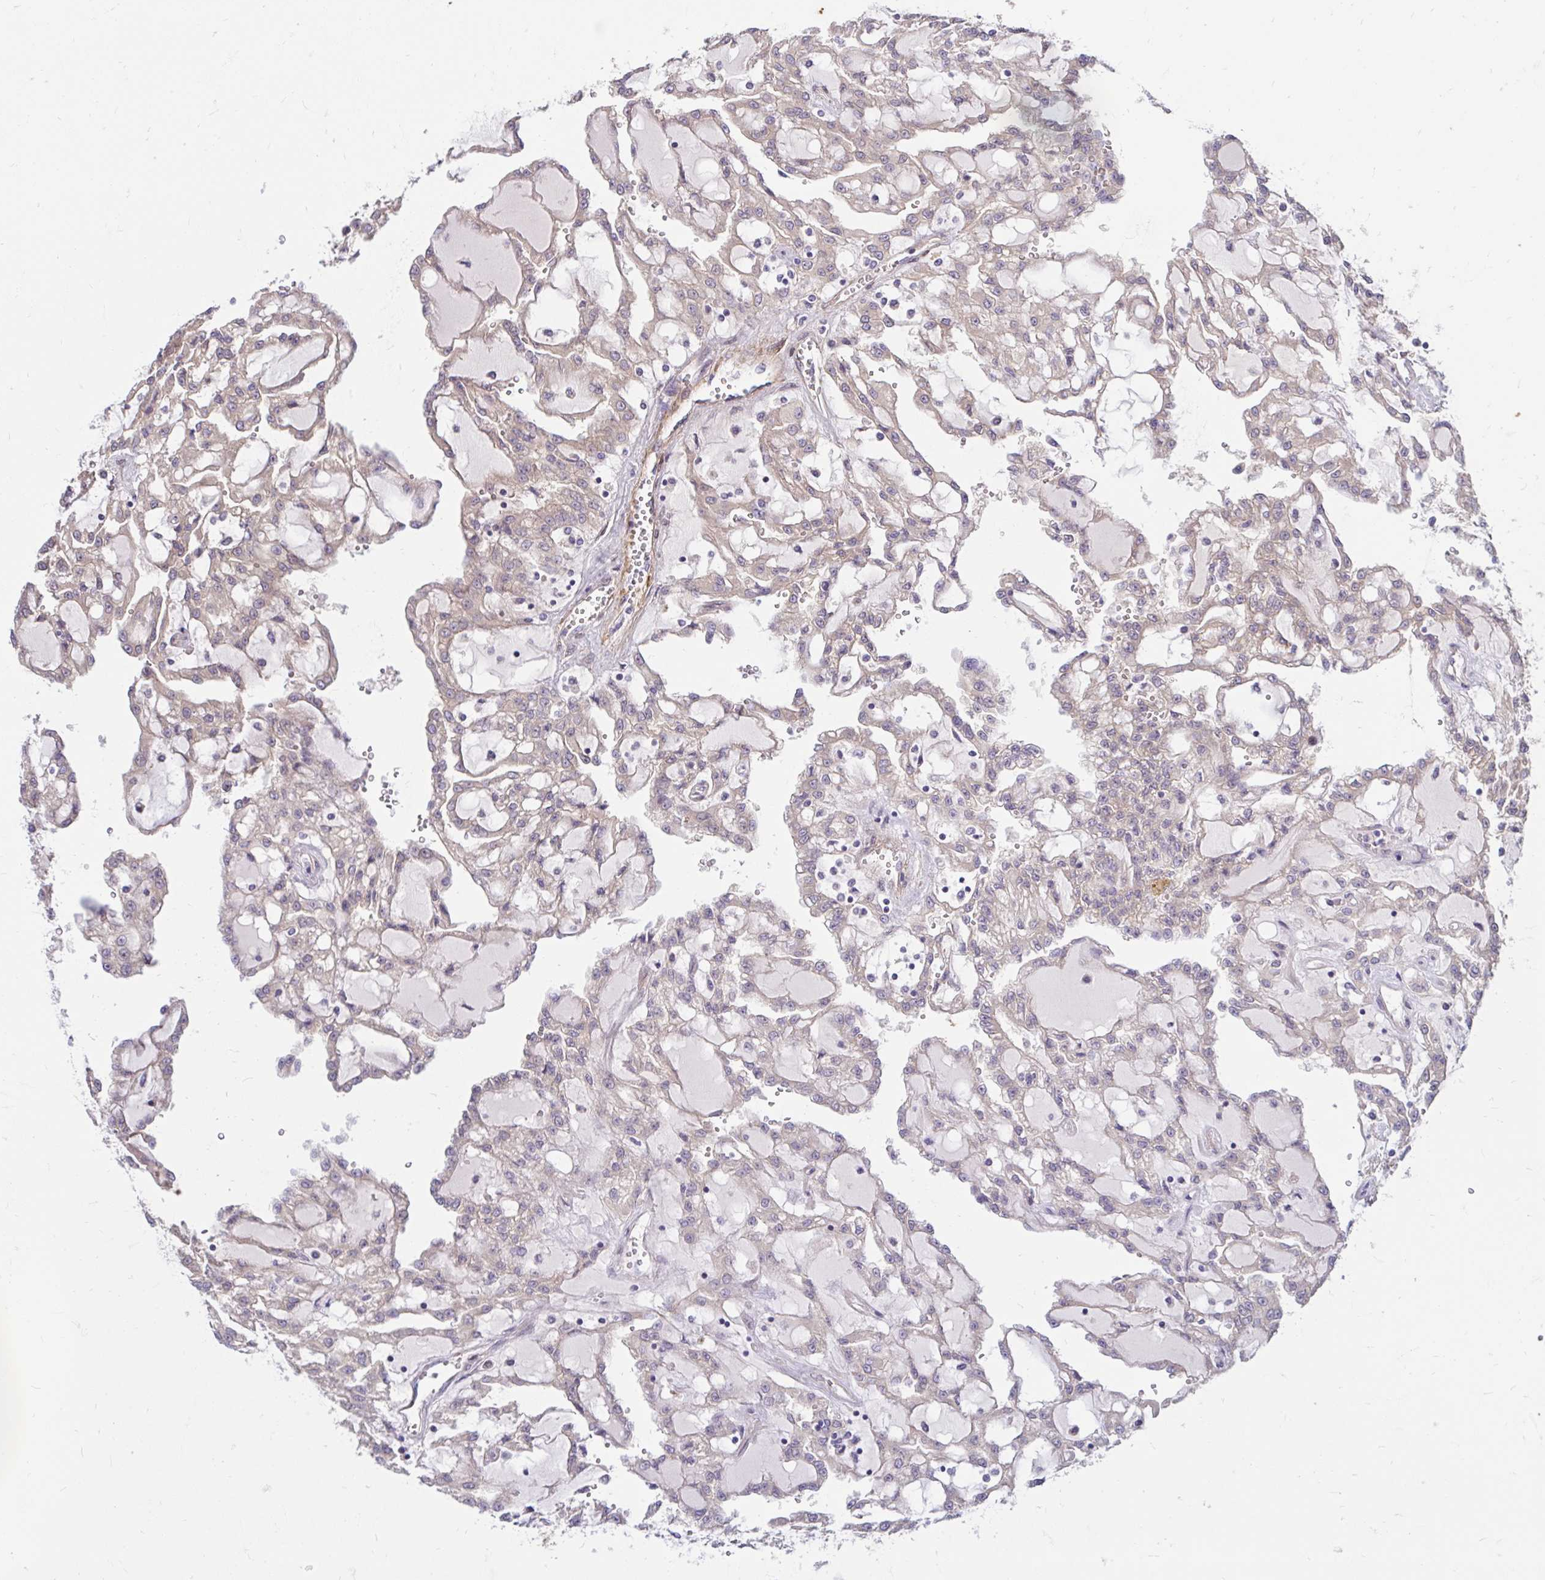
{"staining": {"intensity": "negative", "quantity": "none", "location": "none"}, "tissue": "renal cancer", "cell_type": "Tumor cells", "image_type": "cancer", "snomed": [{"axis": "morphology", "description": "Adenocarcinoma, NOS"}, {"axis": "topography", "description": "Kidney"}], "caption": "This micrograph is of adenocarcinoma (renal) stained with immunohistochemistry to label a protein in brown with the nuclei are counter-stained blue. There is no positivity in tumor cells.", "gene": "YAP1", "patient": {"sex": "male", "age": 63}}